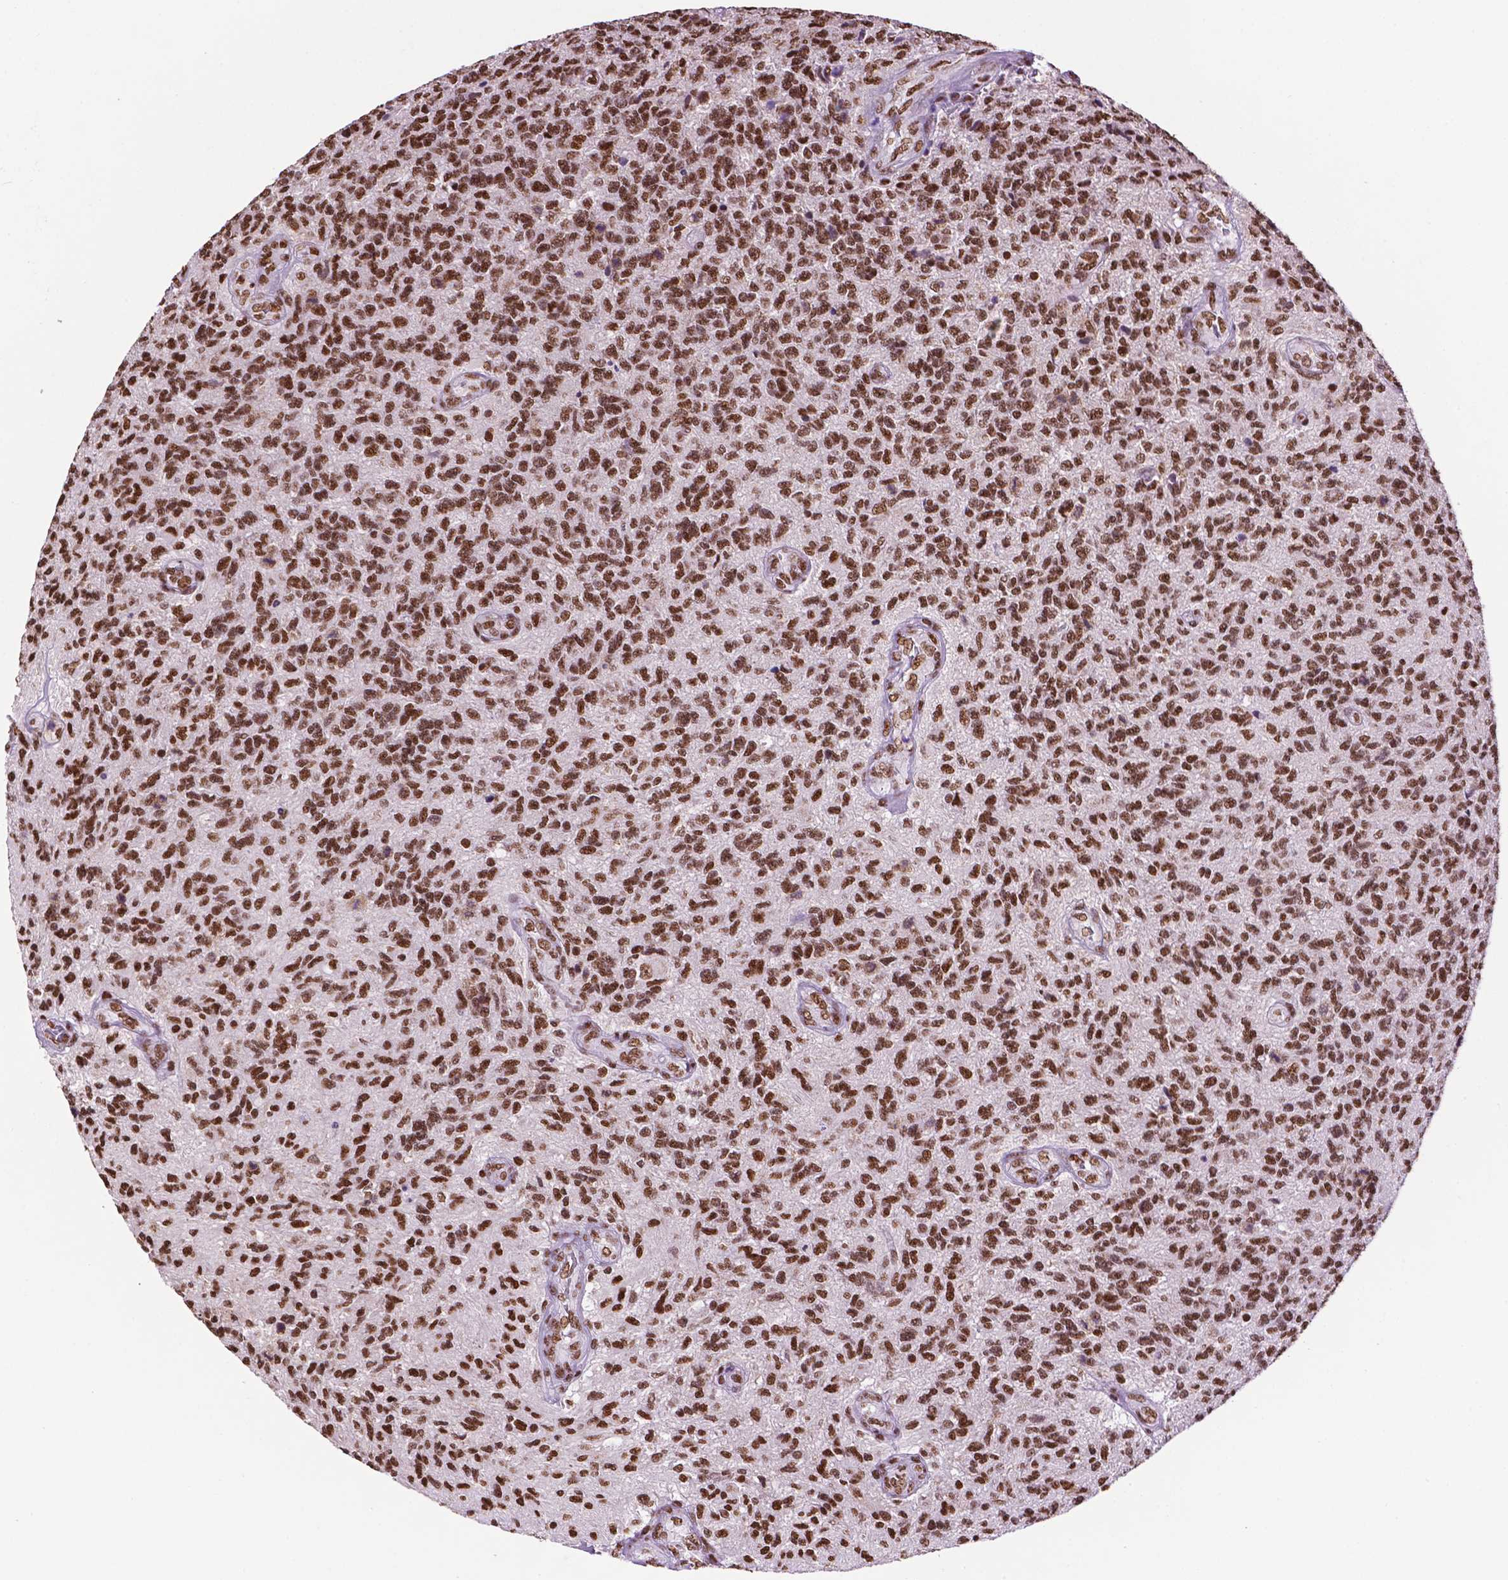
{"staining": {"intensity": "strong", "quantity": ">75%", "location": "nuclear"}, "tissue": "glioma", "cell_type": "Tumor cells", "image_type": "cancer", "snomed": [{"axis": "morphology", "description": "Glioma, malignant, High grade"}, {"axis": "topography", "description": "Brain"}], "caption": "Immunohistochemistry (IHC) micrograph of neoplastic tissue: malignant high-grade glioma stained using immunohistochemistry demonstrates high levels of strong protein expression localized specifically in the nuclear of tumor cells, appearing as a nuclear brown color.", "gene": "CCAR2", "patient": {"sex": "male", "age": 56}}